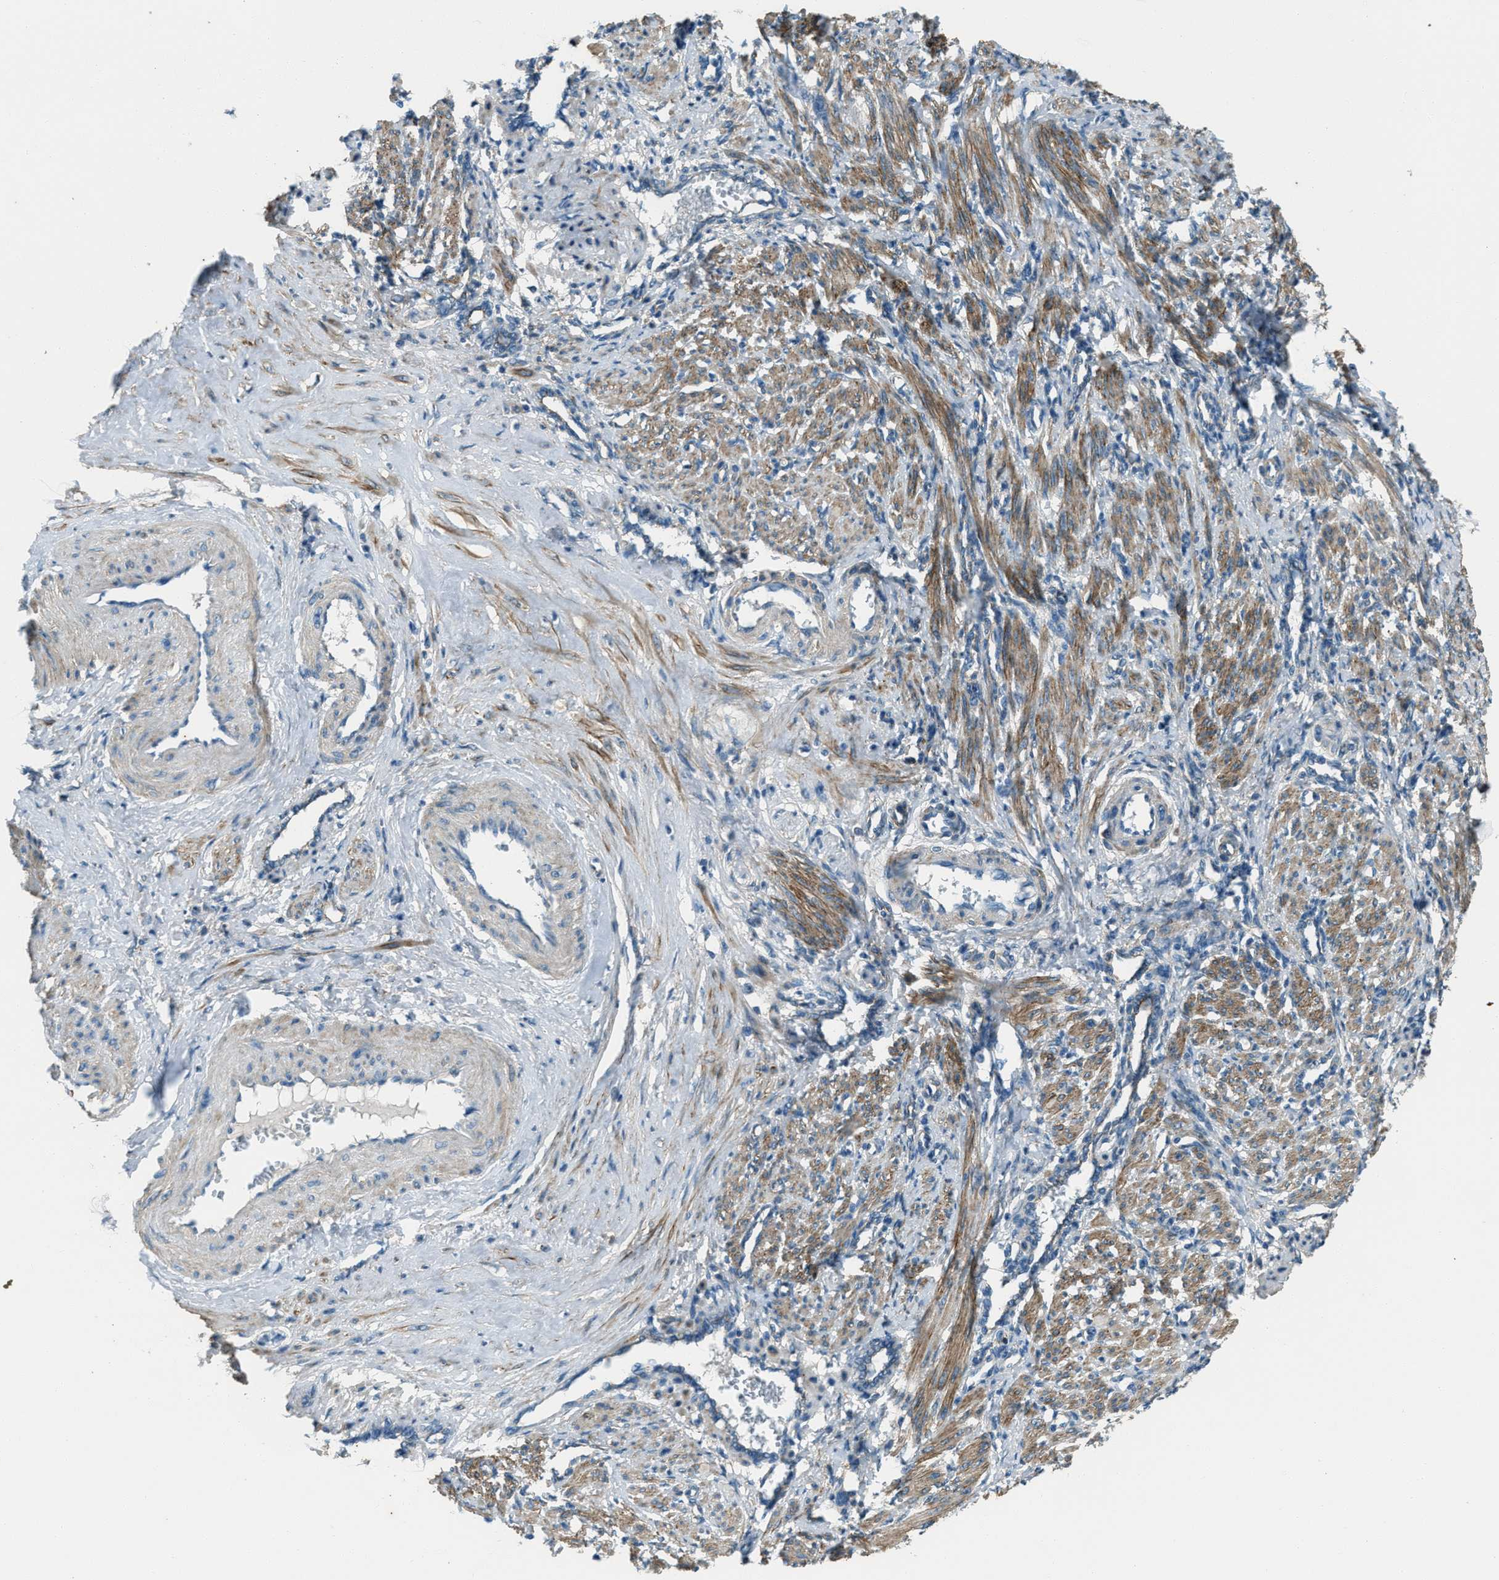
{"staining": {"intensity": "strong", "quantity": ">75%", "location": "cytoplasmic/membranous"}, "tissue": "smooth muscle", "cell_type": "Smooth muscle cells", "image_type": "normal", "snomed": [{"axis": "morphology", "description": "Normal tissue, NOS"}, {"axis": "topography", "description": "Endometrium"}], "caption": "A photomicrograph showing strong cytoplasmic/membranous staining in approximately >75% of smooth muscle cells in benign smooth muscle, as visualized by brown immunohistochemical staining.", "gene": "SVIL", "patient": {"sex": "female", "age": 33}}